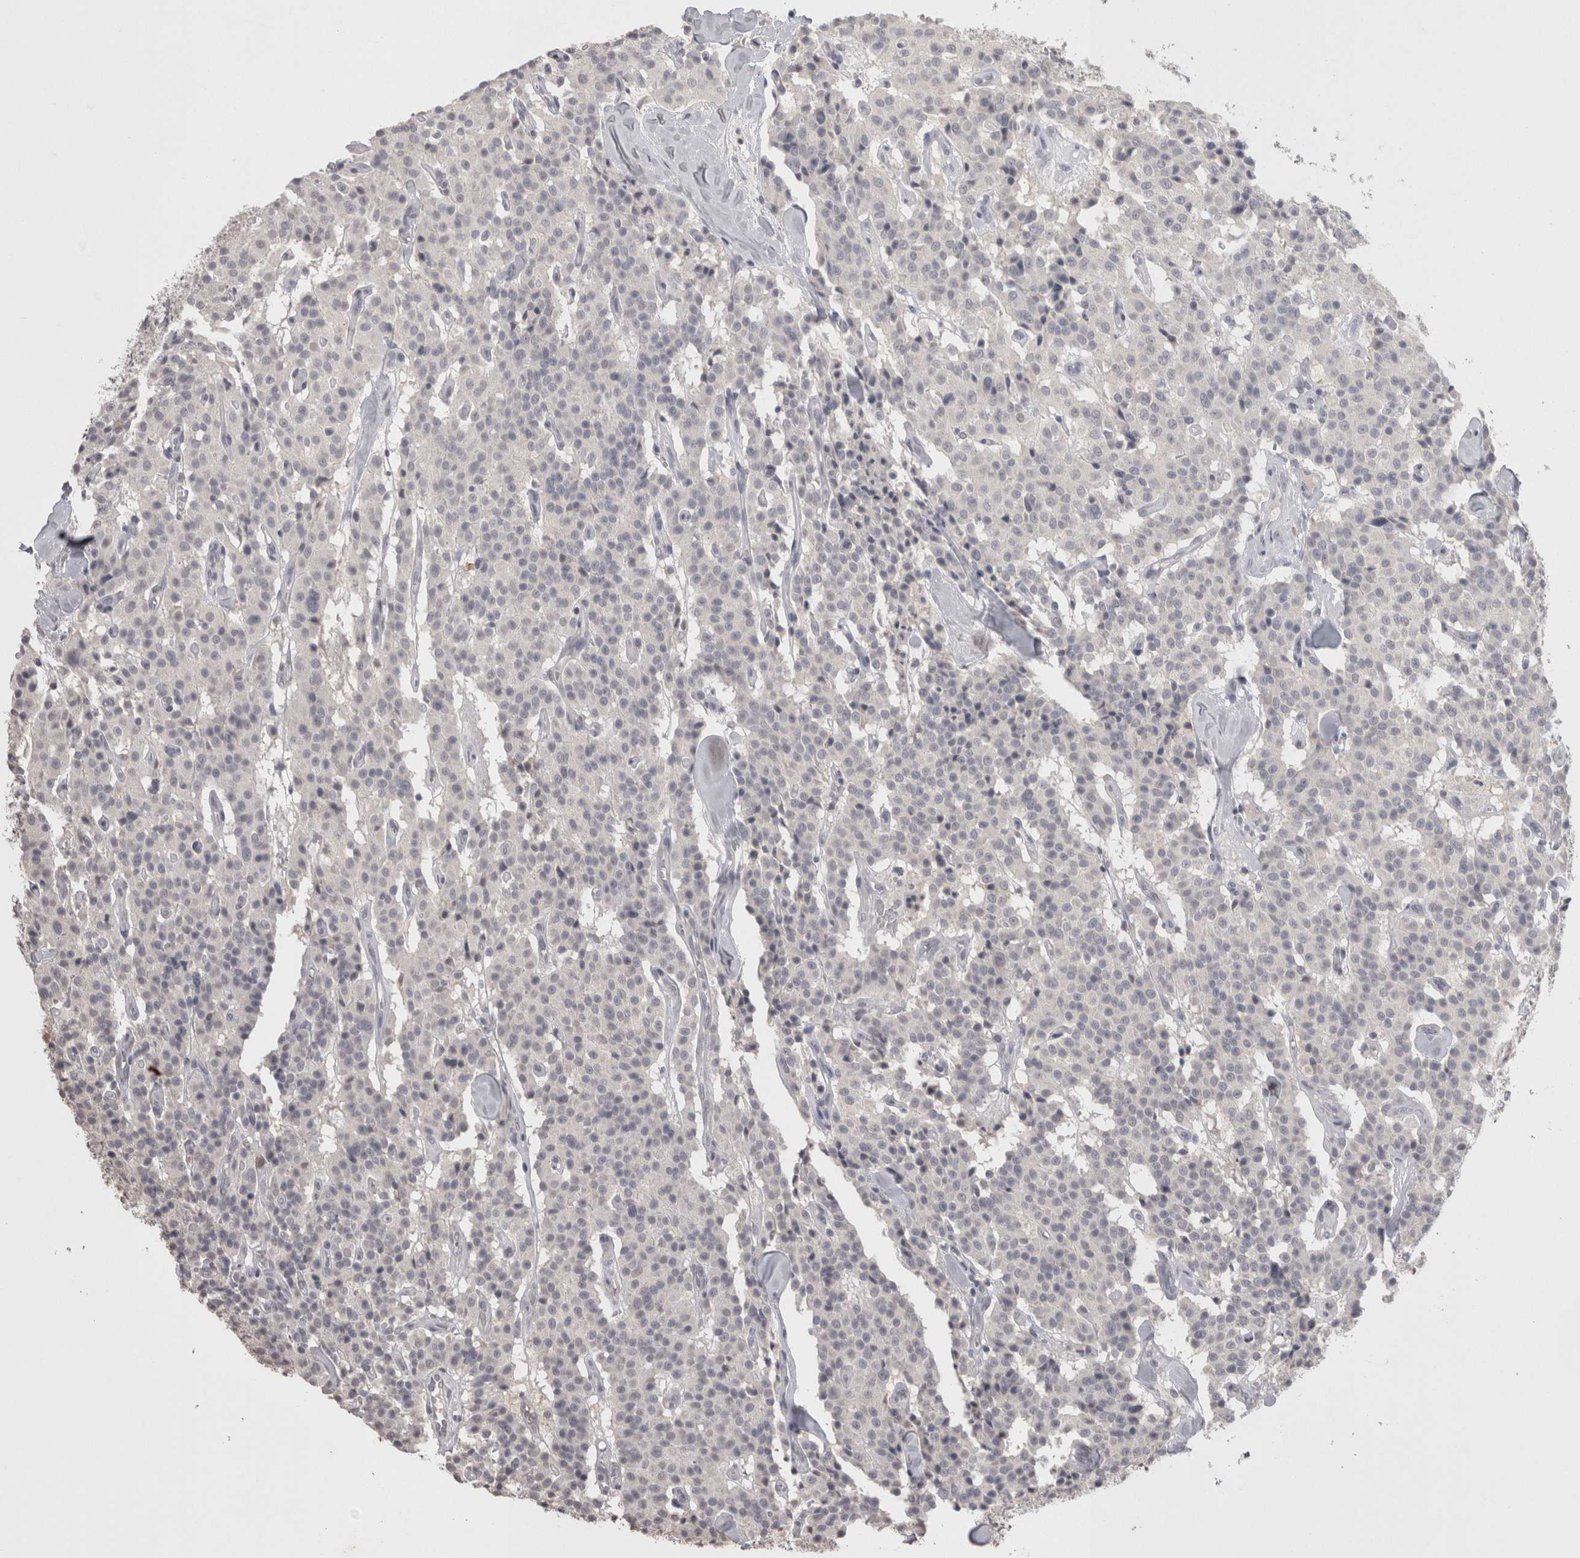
{"staining": {"intensity": "negative", "quantity": "none", "location": "none"}, "tissue": "carcinoid", "cell_type": "Tumor cells", "image_type": "cancer", "snomed": [{"axis": "morphology", "description": "Carcinoid, malignant, NOS"}, {"axis": "topography", "description": "Lung"}], "caption": "Protein analysis of carcinoid demonstrates no significant staining in tumor cells.", "gene": "LAX1", "patient": {"sex": "male", "age": 30}}